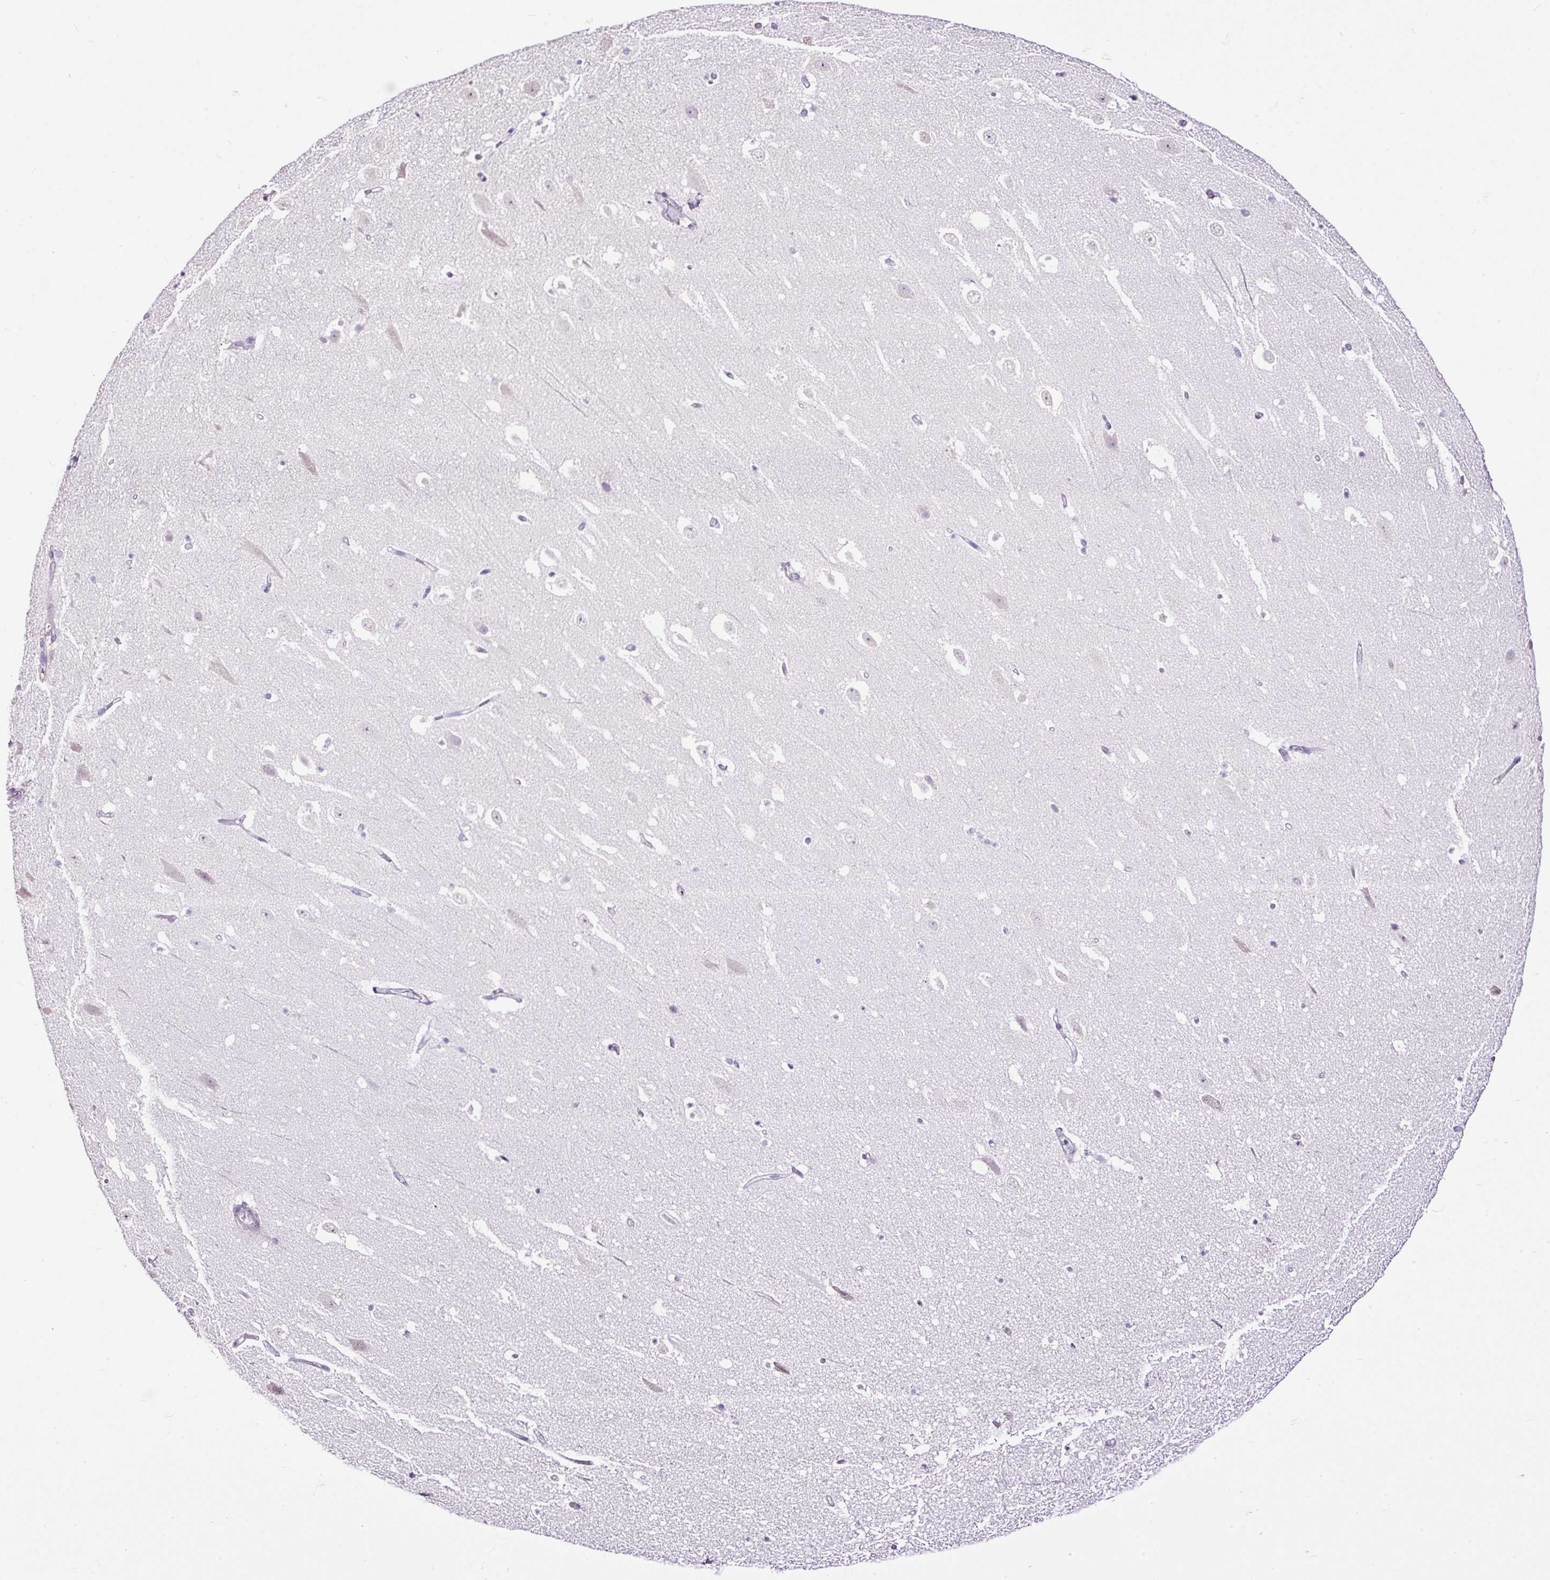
{"staining": {"intensity": "negative", "quantity": "none", "location": "none"}, "tissue": "hippocampus", "cell_type": "Glial cells", "image_type": "normal", "snomed": [{"axis": "morphology", "description": "Normal tissue, NOS"}, {"axis": "topography", "description": "Hippocampus"}], "caption": "High power microscopy micrograph of an immunohistochemistry photomicrograph of normal hippocampus, revealing no significant staining in glial cells.", "gene": "MAGEB16", "patient": {"sex": "male", "age": 37}}